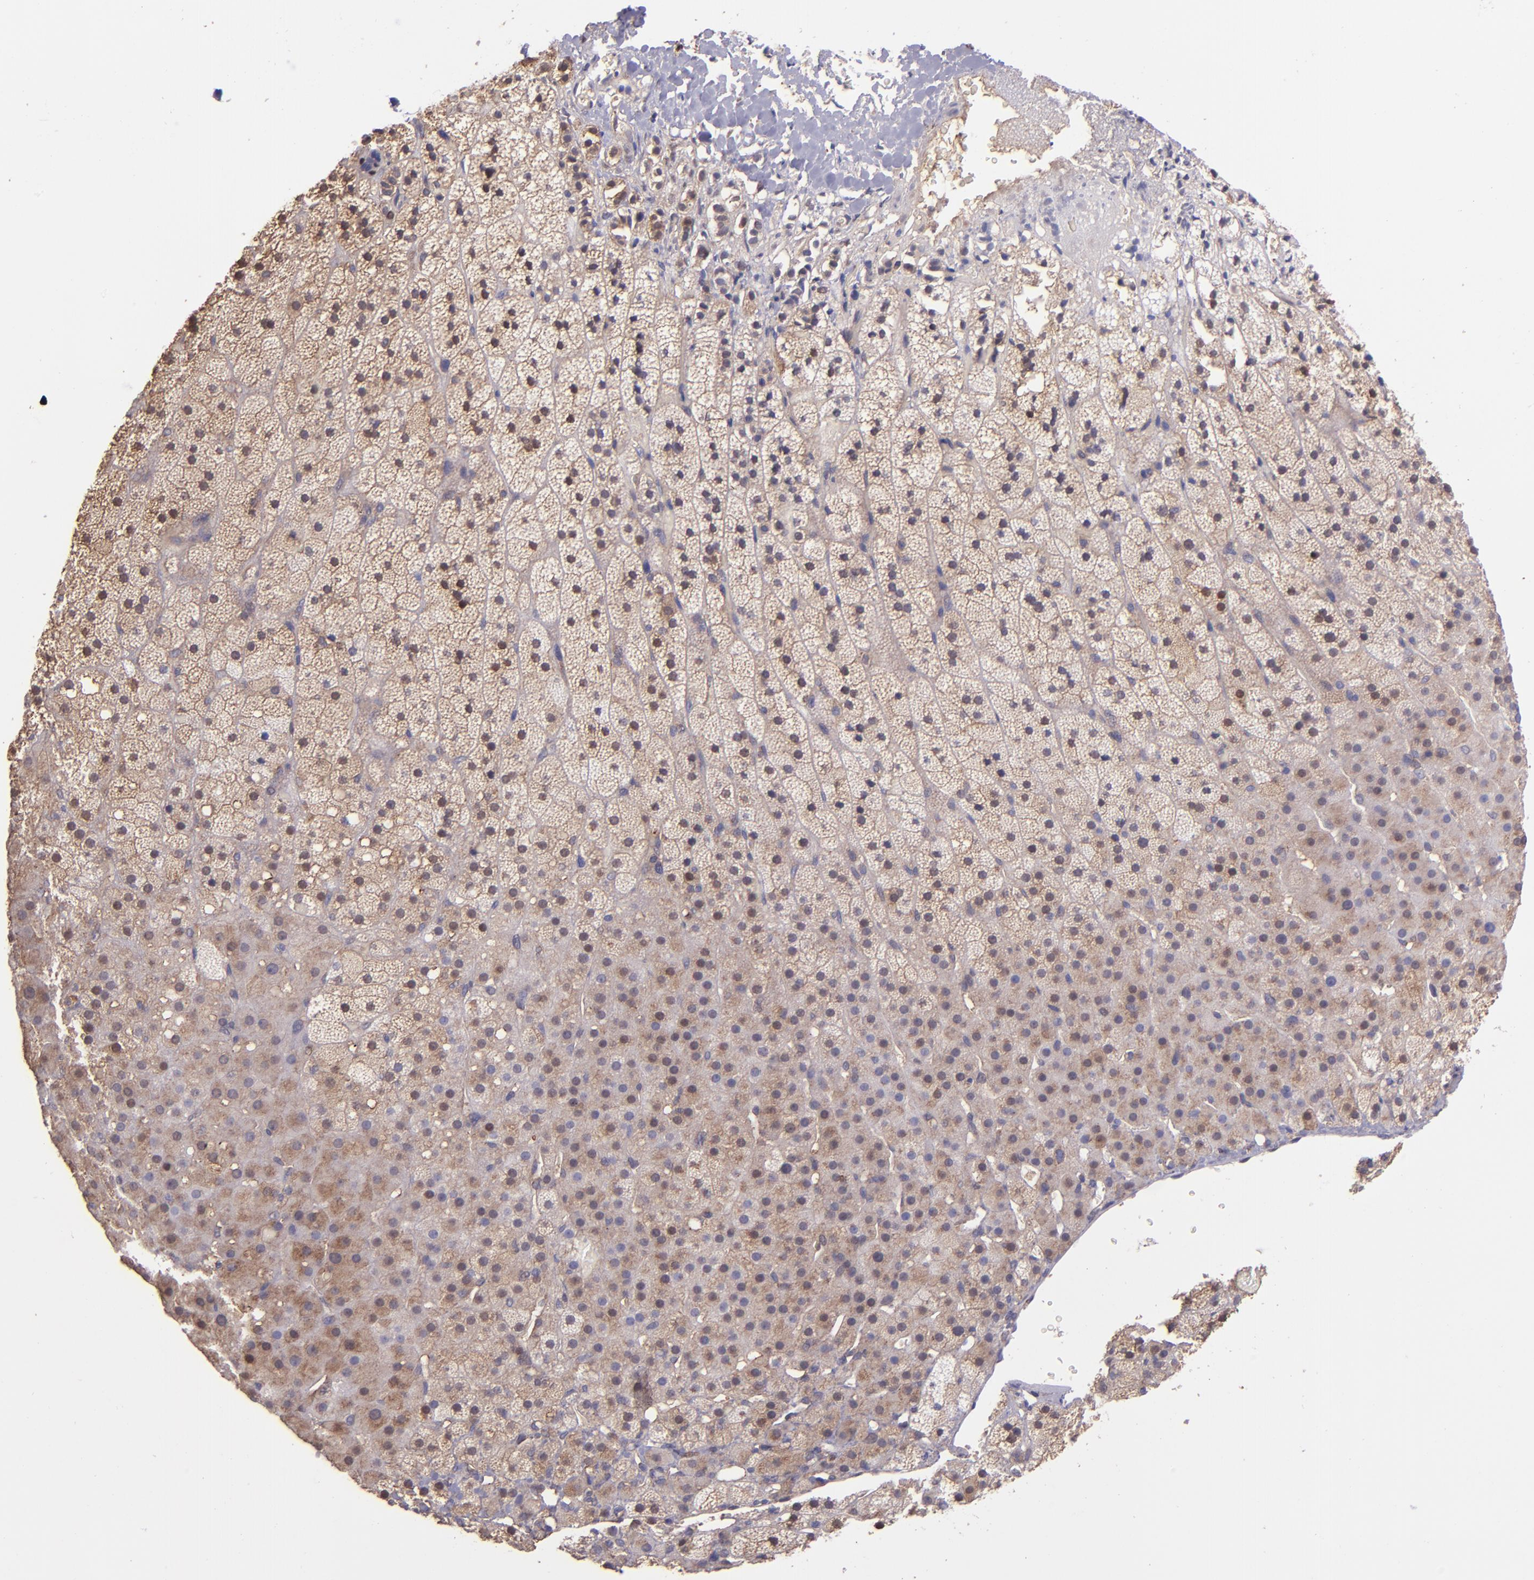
{"staining": {"intensity": "weak", "quantity": ">75%", "location": "cytoplasmic/membranous,nuclear"}, "tissue": "adrenal gland", "cell_type": "Glandular cells", "image_type": "normal", "snomed": [{"axis": "morphology", "description": "Normal tissue, NOS"}, {"axis": "topography", "description": "Adrenal gland"}], "caption": "The micrograph displays staining of unremarkable adrenal gland, revealing weak cytoplasmic/membranous,nuclear protein positivity (brown color) within glandular cells.", "gene": "WASH6P", "patient": {"sex": "male", "age": 35}}